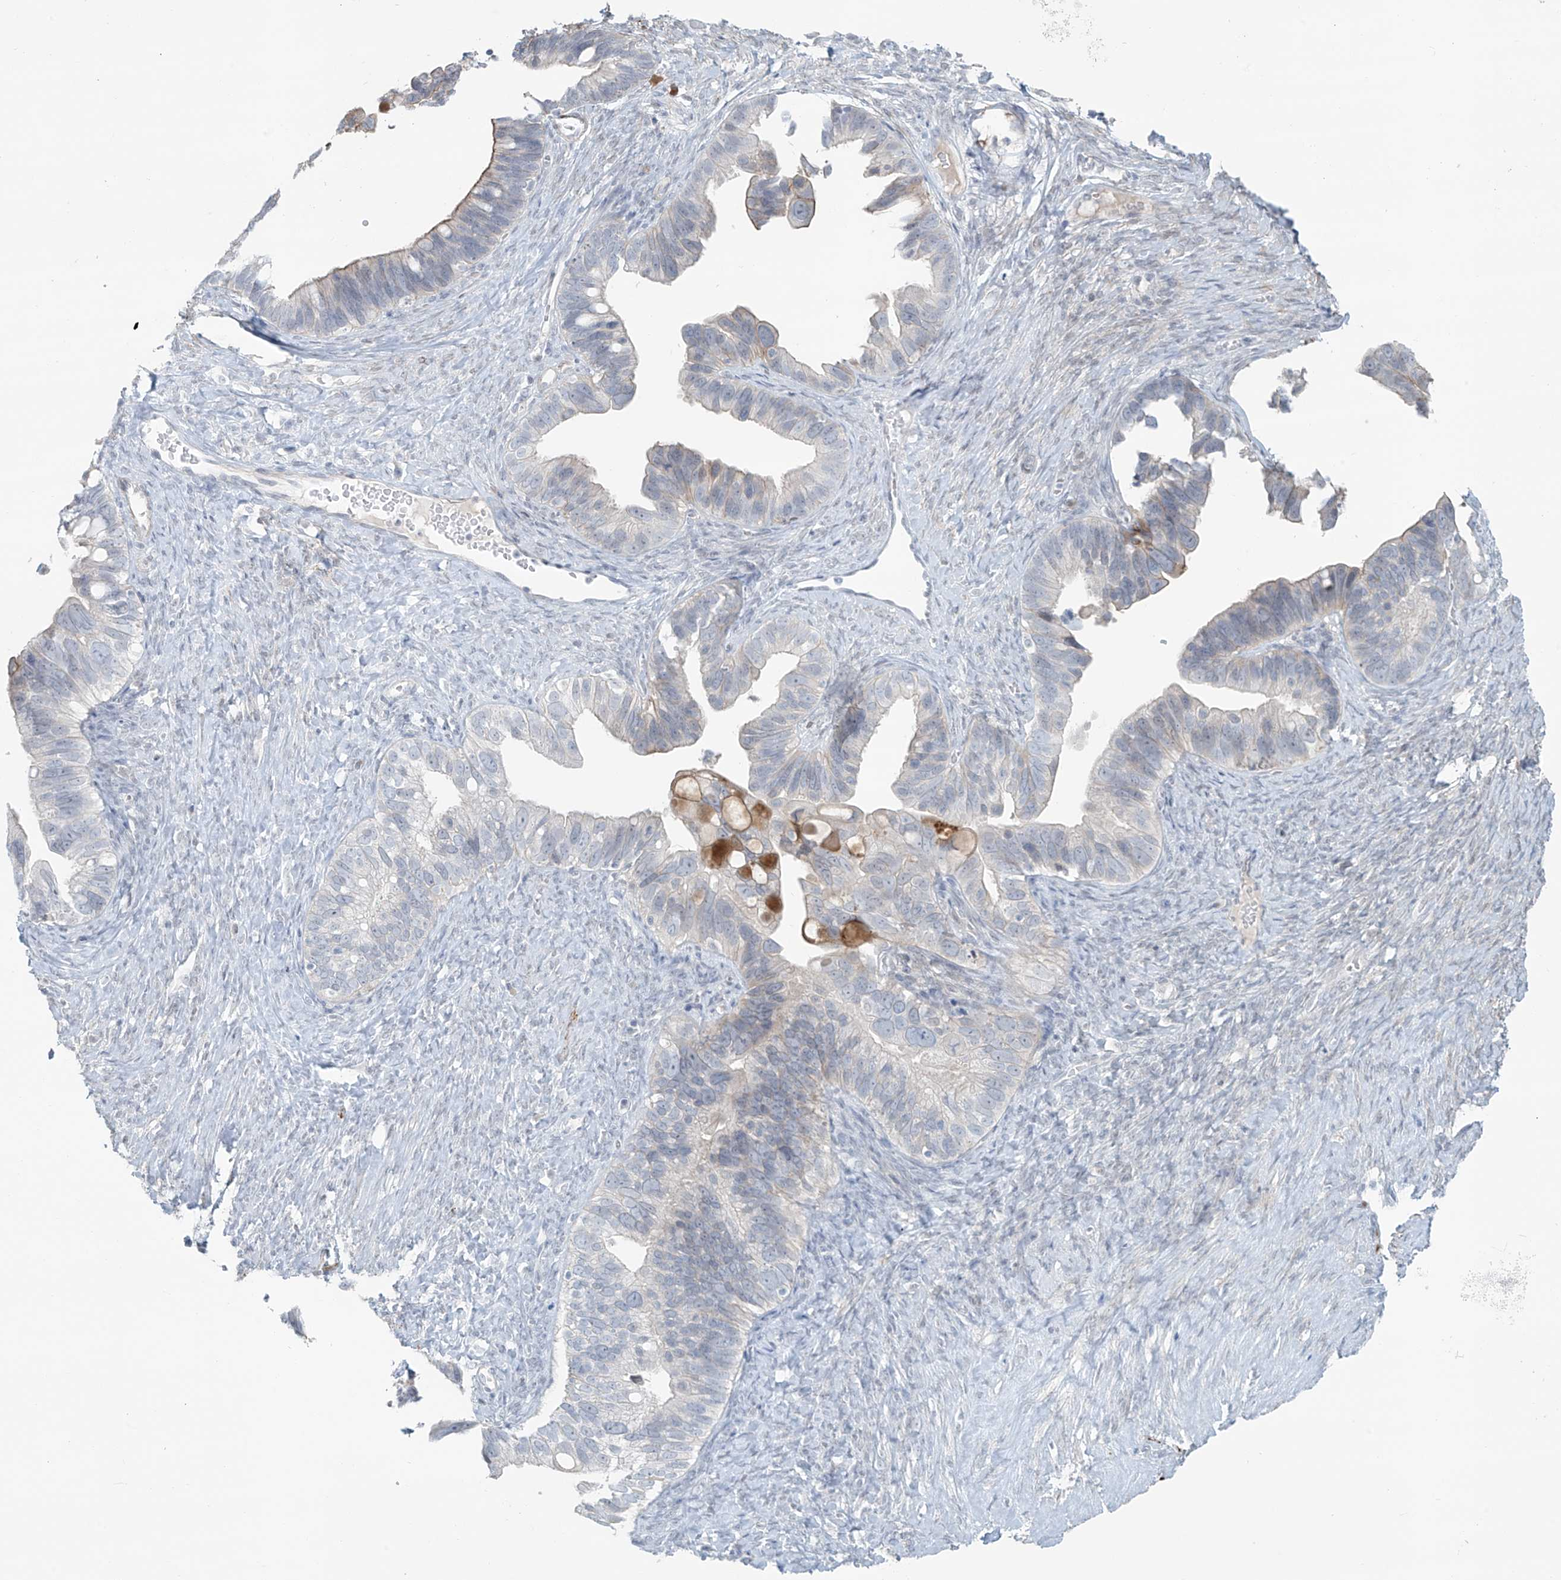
{"staining": {"intensity": "weak", "quantity": "<25%", "location": "cytoplasmic/membranous"}, "tissue": "ovarian cancer", "cell_type": "Tumor cells", "image_type": "cancer", "snomed": [{"axis": "morphology", "description": "Cystadenocarcinoma, serous, NOS"}, {"axis": "topography", "description": "Ovary"}], "caption": "Ovarian cancer was stained to show a protein in brown. There is no significant positivity in tumor cells.", "gene": "RASGEF1A", "patient": {"sex": "female", "age": 56}}